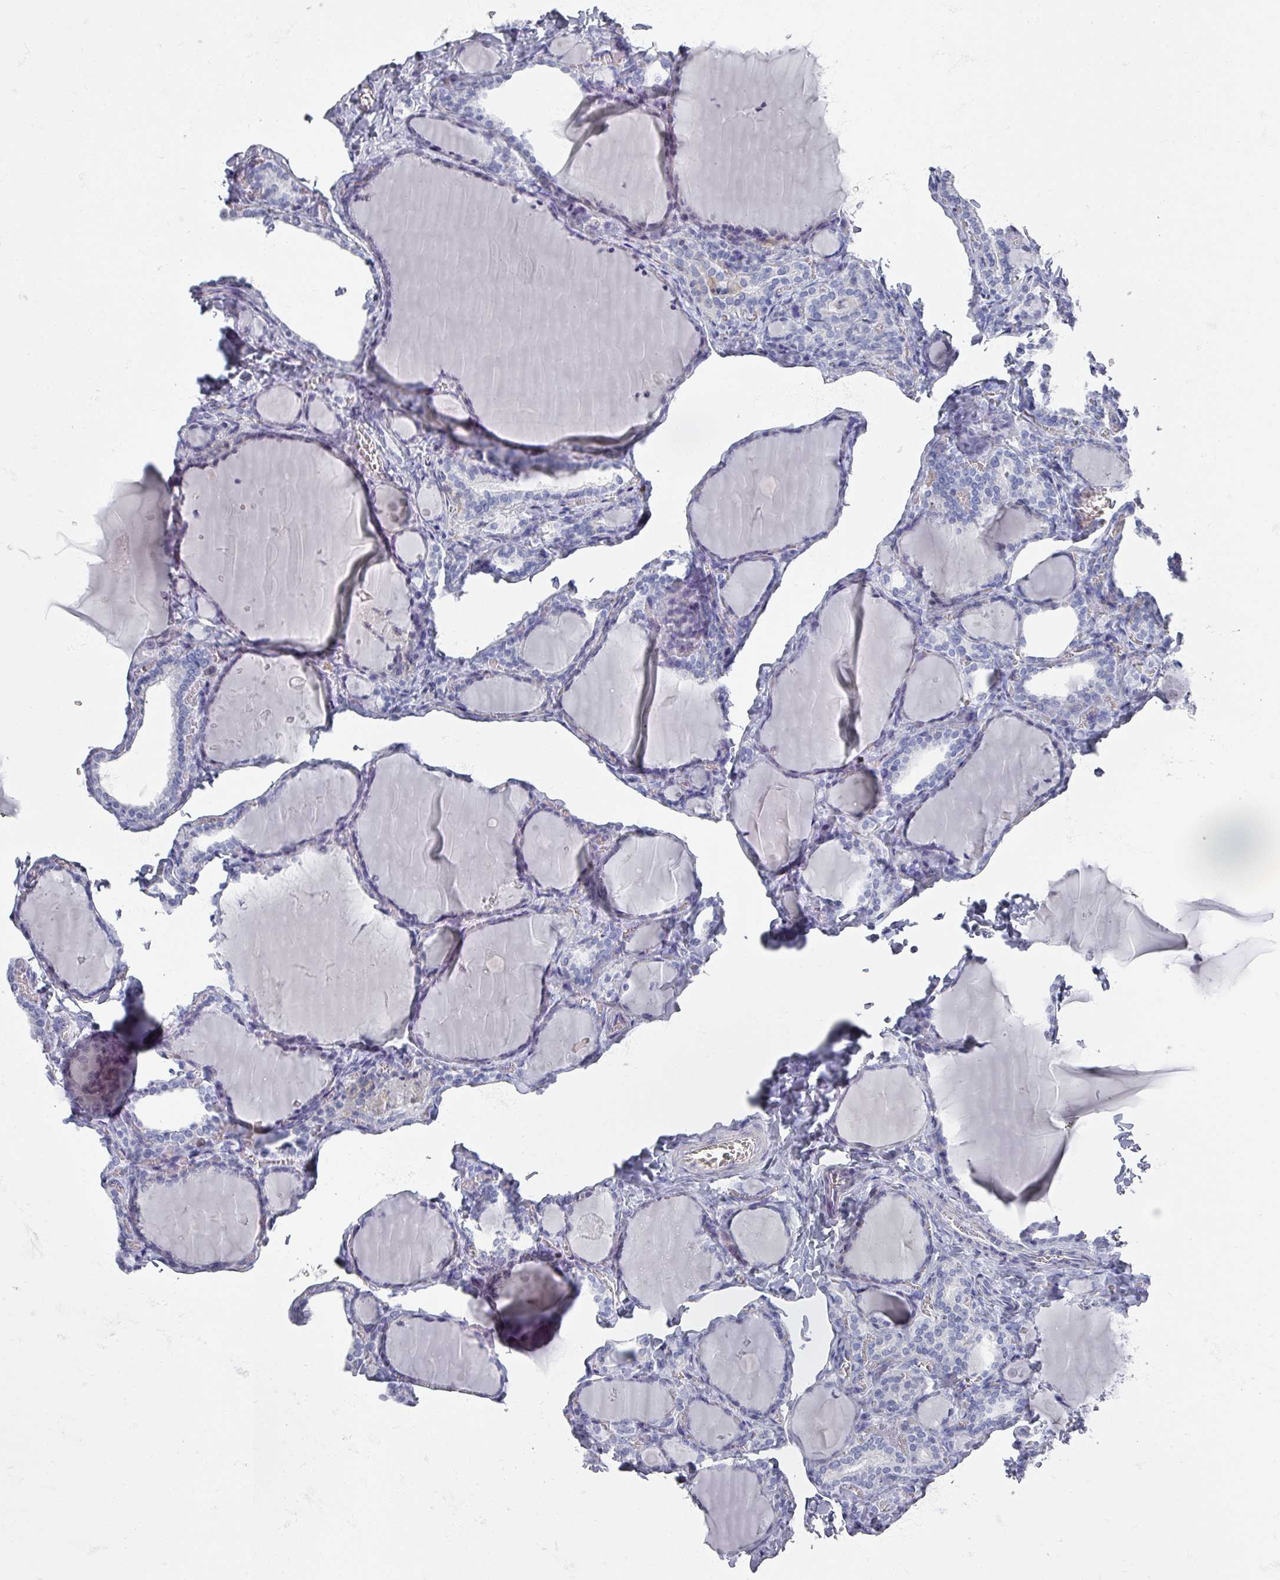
{"staining": {"intensity": "negative", "quantity": "none", "location": "none"}, "tissue": "thyroid gland", "cell_type": "Glandular cells", "image_type": "normal", "snomed": [{"axis": "morphology", "description": "Normal tissue, NOS"}, {"axis": "topography", "description": "Thyroid gland"}], "caption": "Histopathology image shows no protein positivity in glandular cells of benign thyroid gland.", "gene": "OMG", "patient": {"sex": "female", "age": 42}}